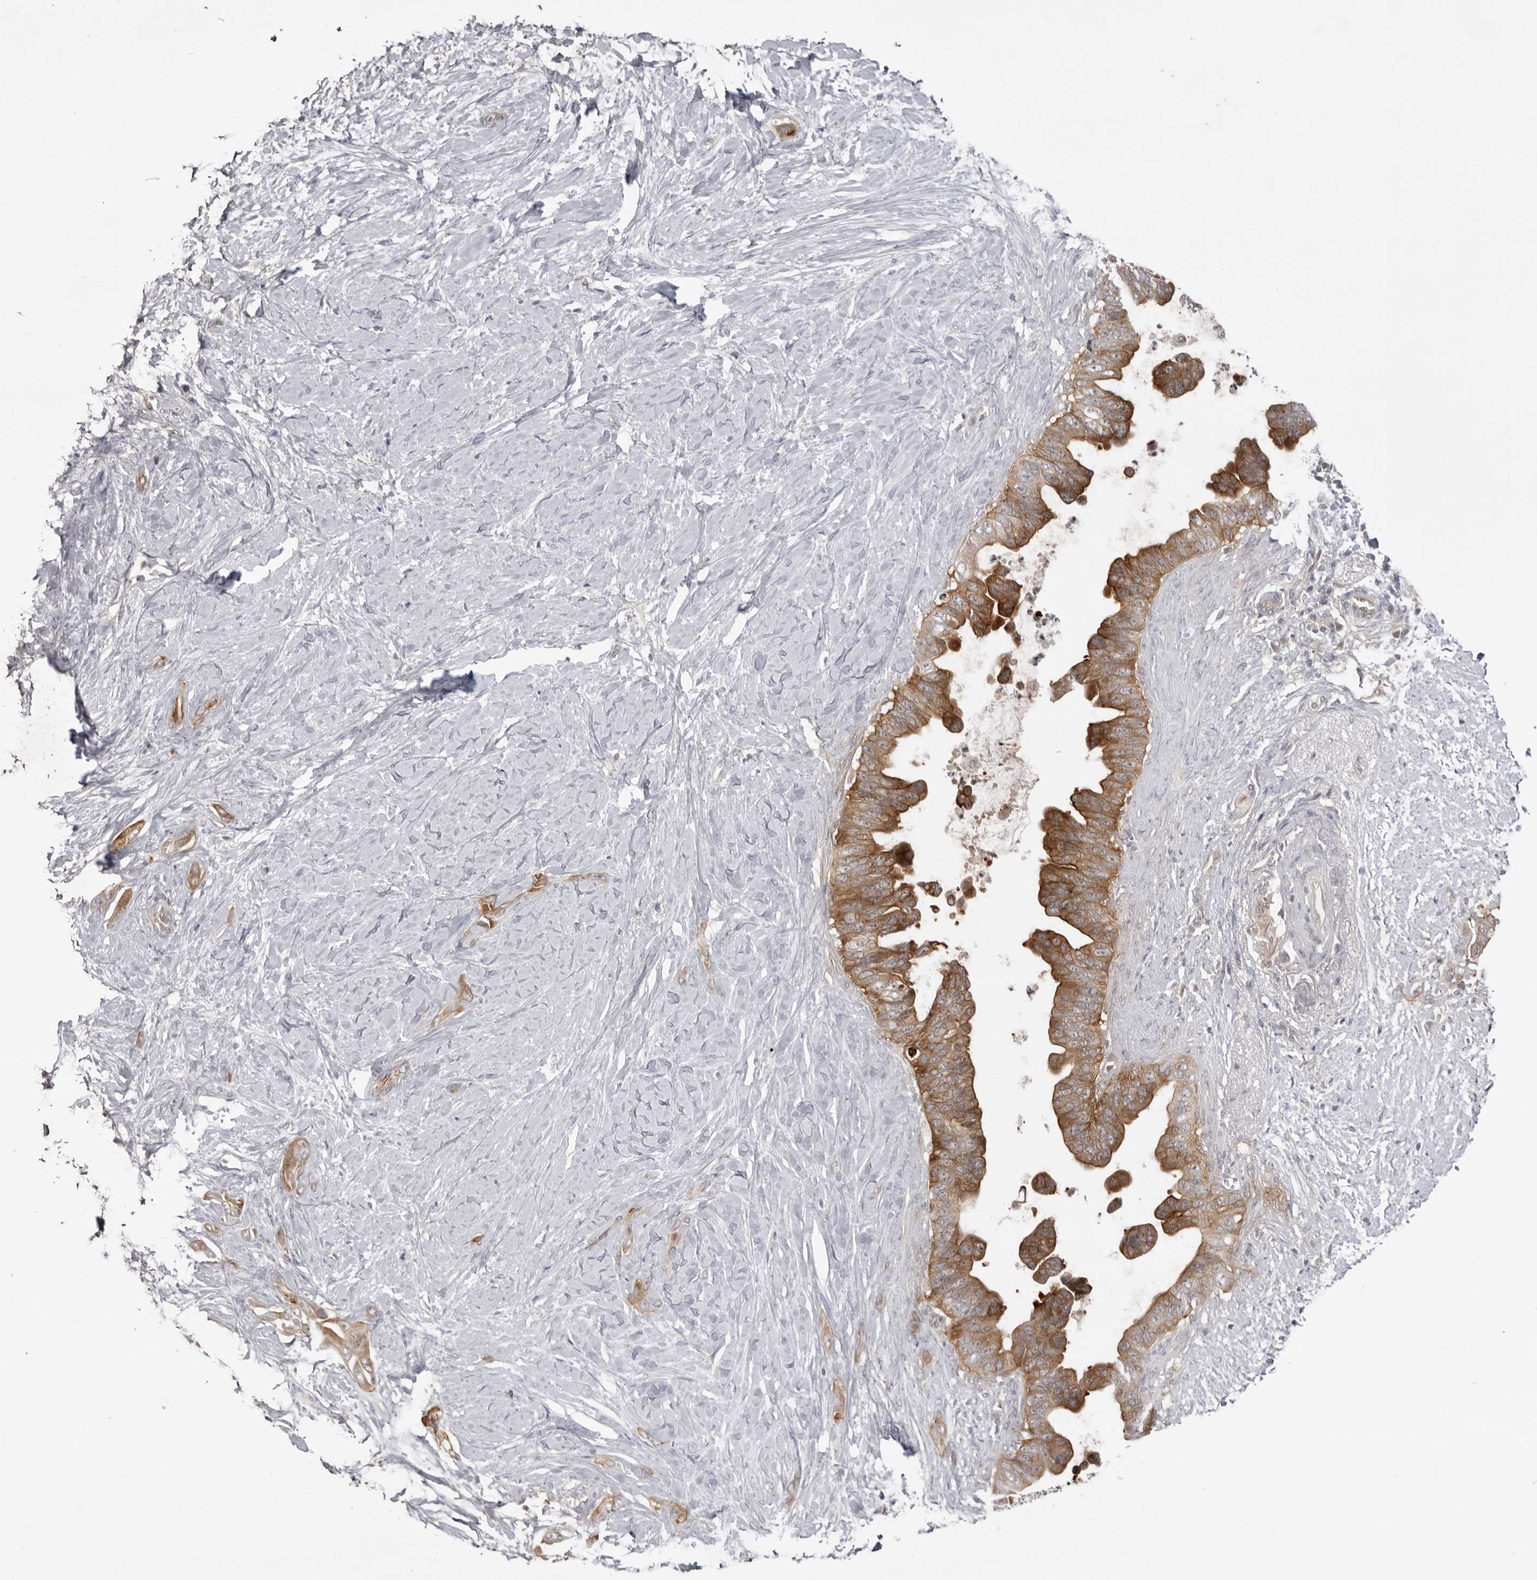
{"staining": {"intensity": "moderate", "quantity": ">75%", "location": "cytoplasmic/membranous"}, "tissue": "pancreatic cancer", "cell_type": "Tumor cells", "image_type": "cancer", "snomed": [{"axis": "morphology", "description": "Adenocarcinoma, NOS"}, {"axis": "topography", "description": "Pancreas"}], "caption": "Pancreatic cancer stained with a brown dye shows moderate cytoplasmic/membranous positive staining in approximately >75% of tumor cells.", "gene": "USP43", "patient": {"sex": "female", "age": 72}}